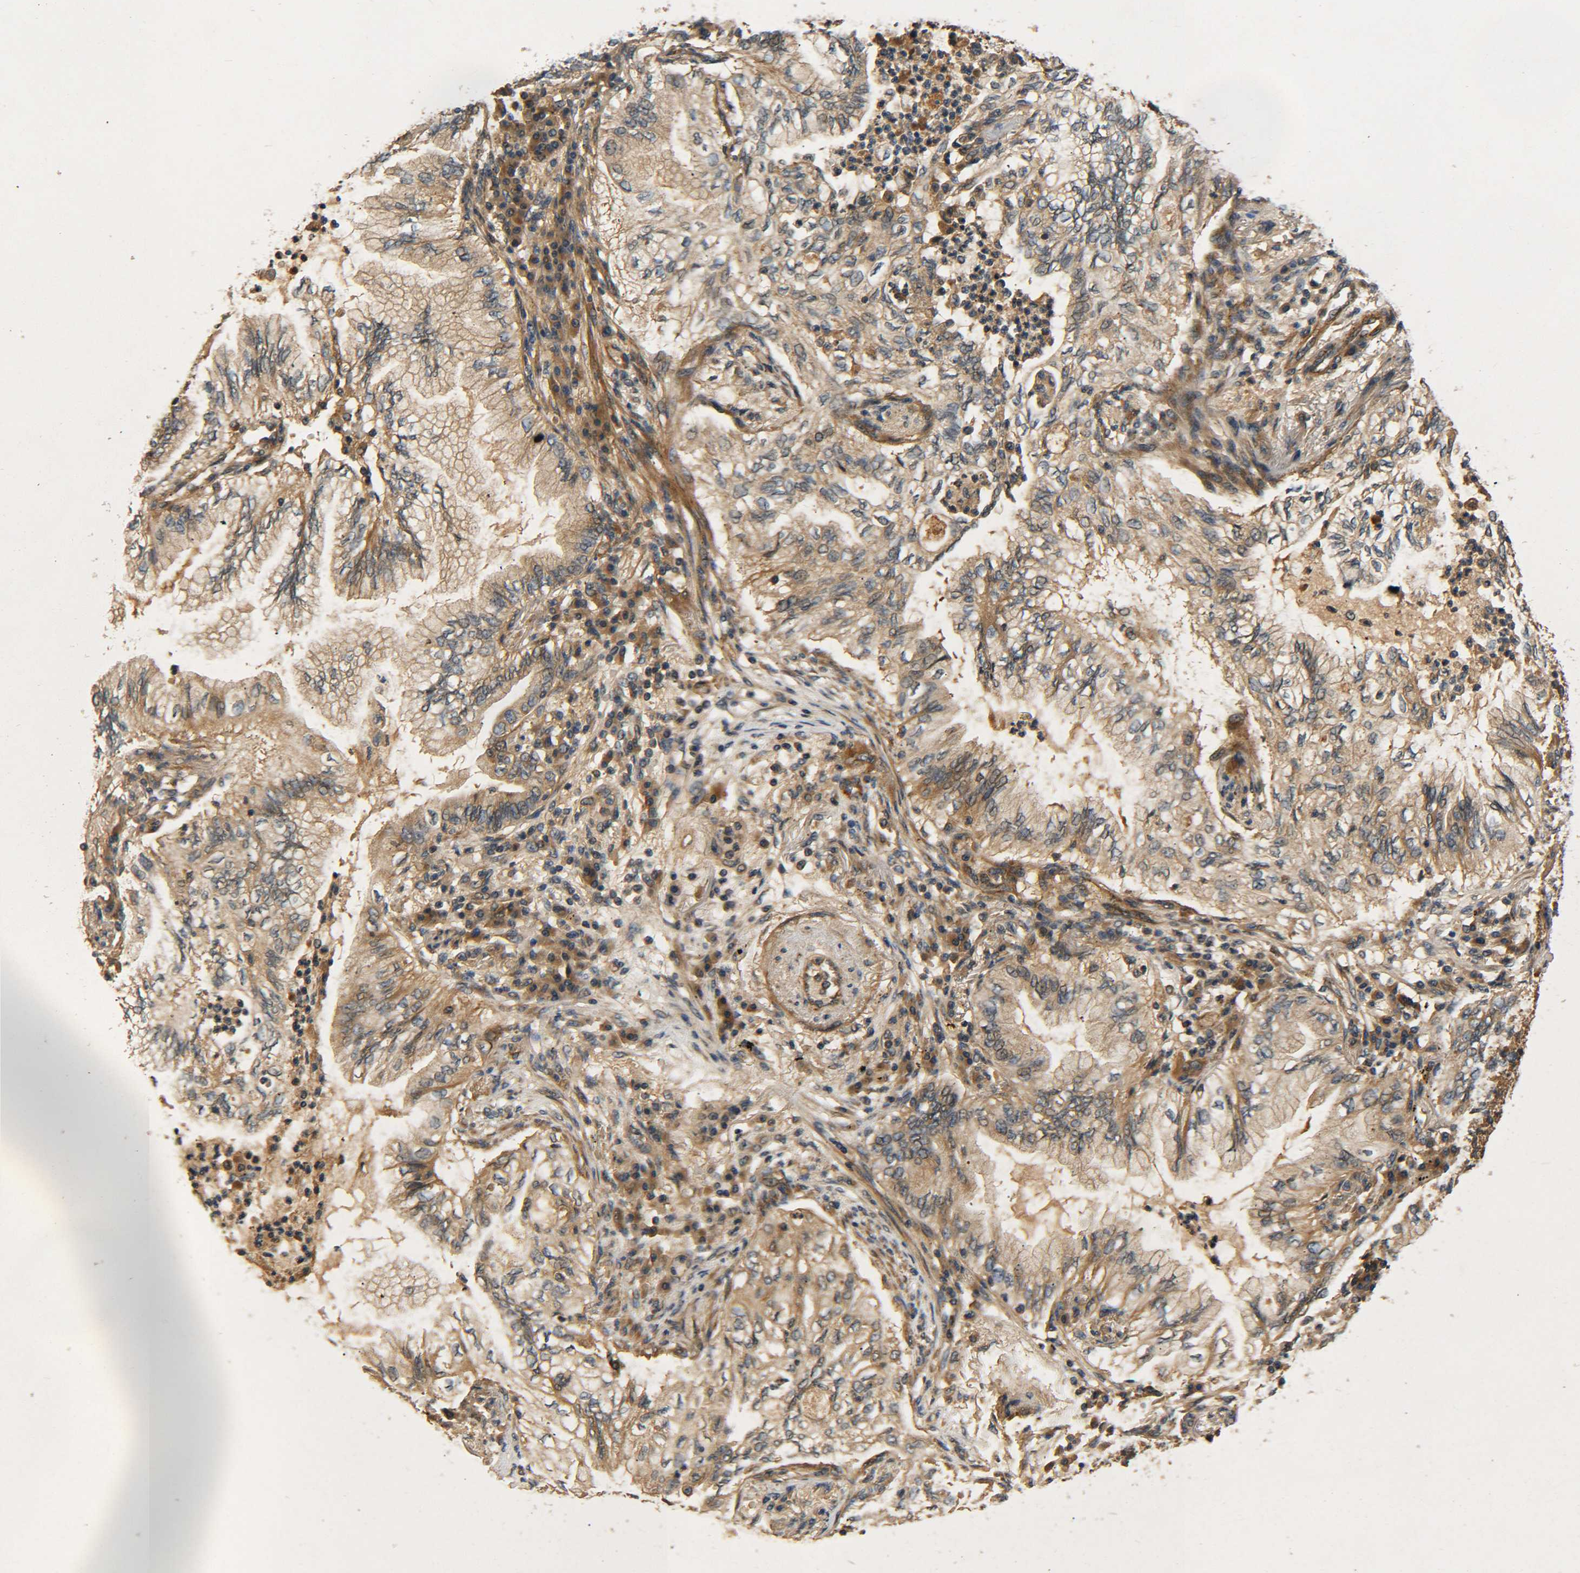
{"staining": {"intensity": "moderate", "quantity": ">75%", "location": "cytoplasmic/membranous"}, "tissue": "lung cancer", "cell_type": "Tumor cells", "image_type": "cancer", "snomed": [{"axis": "morphology", "description": "Normal tissue, NOS"}, {"axis": "morphology", "description": "Adenocarcinoma, NOS"}, {"axis": "topography", "description": "Bronchus"}, {"axis": "topography", "description": "Lung"}], "caption": "Immunohistochemical staining of adenocarcinoma (lung) exhibits moderate cytoplasmic/membranous protein expression in approximately >75% of tumor cells.", "gene": "LRCH3", "patient": {"sex": "female", "age": 70}}